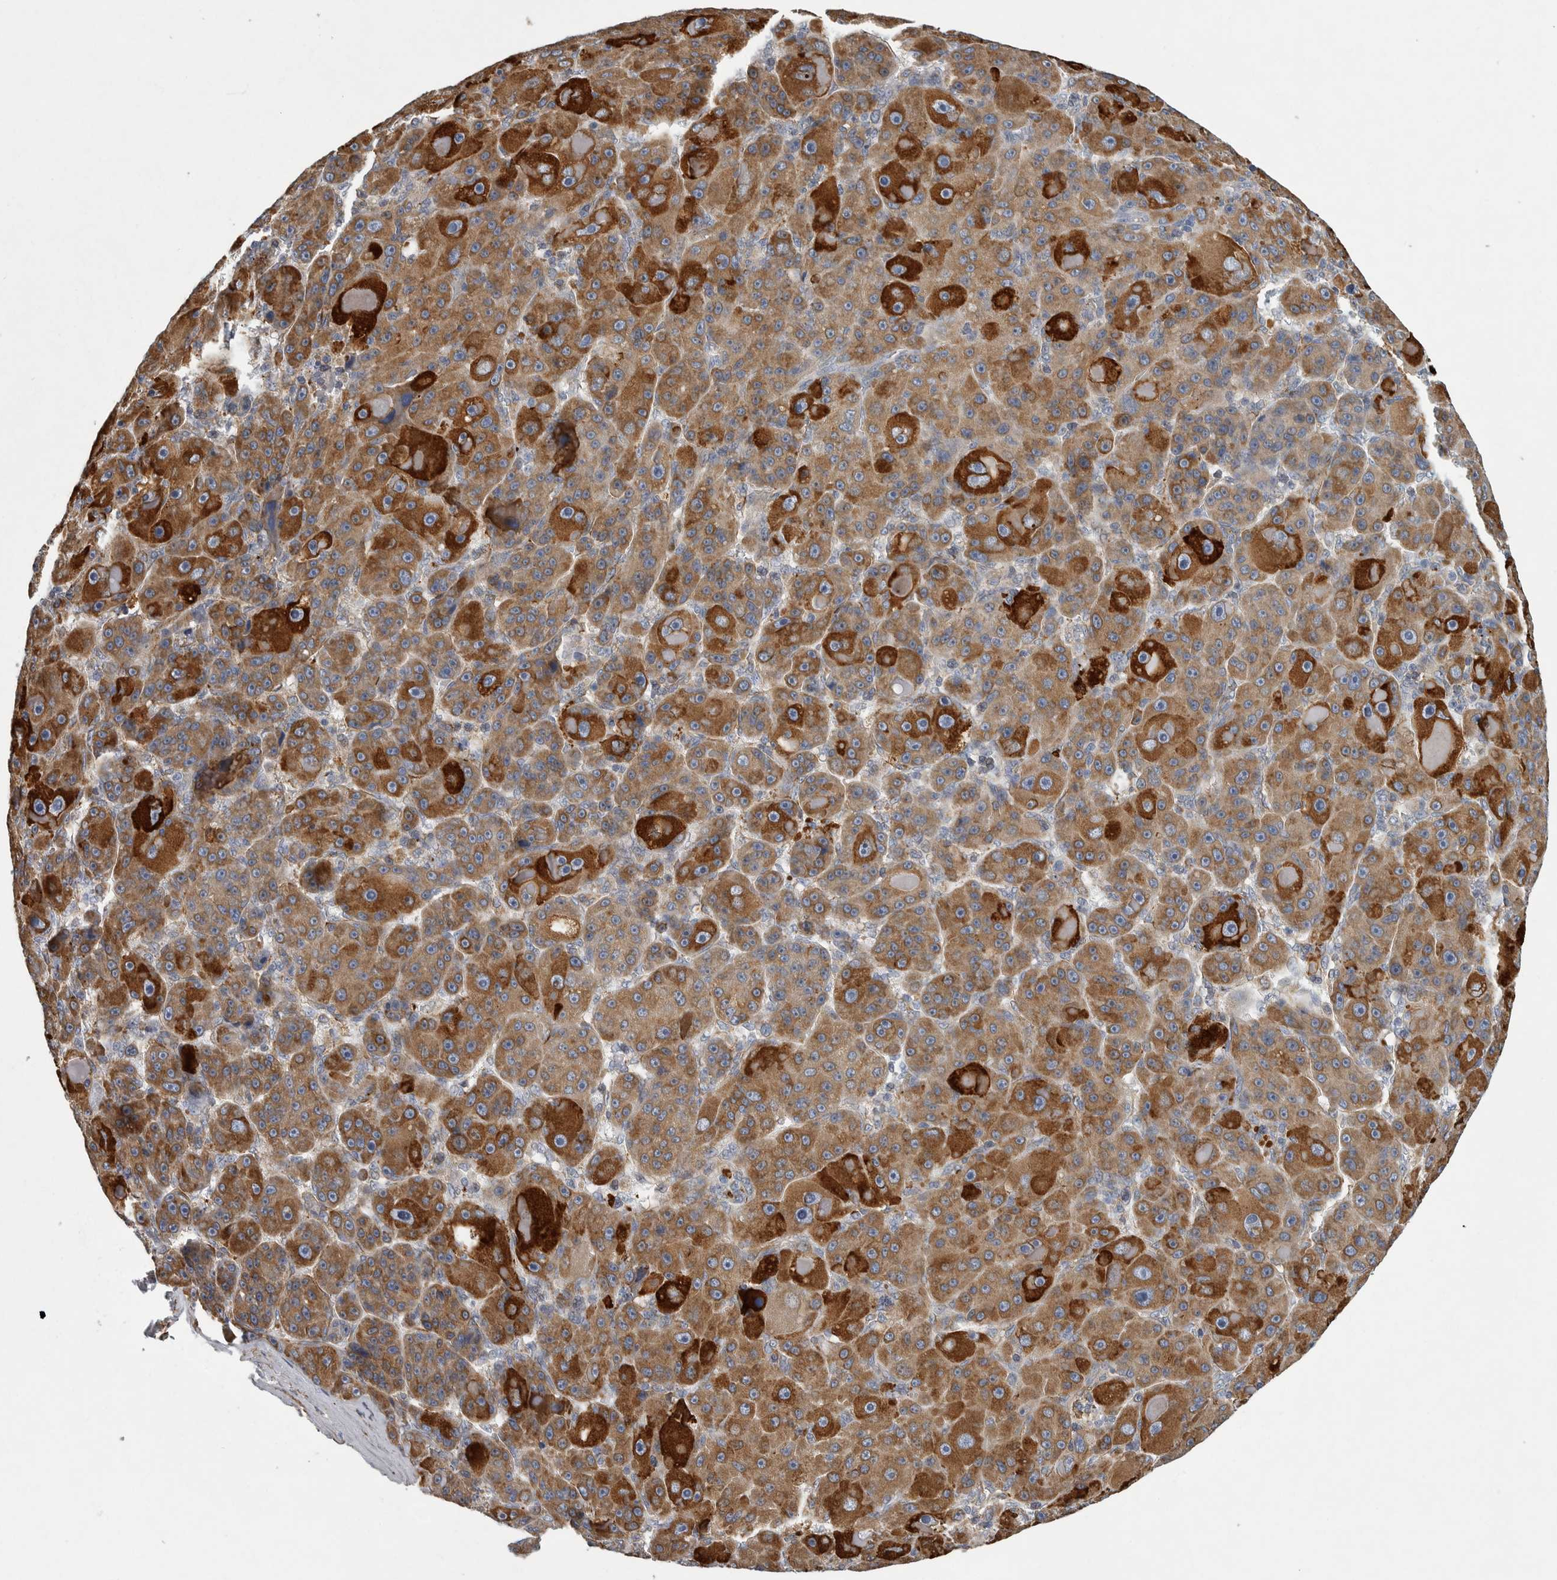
{"staining": {"intensity": "strong", "quantity": ">75%", "location": "cytoplasmic/membranous"}, "tissue": "liver cancer", "cell_type": "Tumor cells", "image_type": "cancer", "snomed": [{"axis": "morphology", "description": "Carcinoma, Hepatocellular, NOS"}, {"axis": "topography", "description": "Liver"}], "caption": "Human liver cancer stained for a protein (brown) exhibits strong cytoplasmic/membranous positive expression in approximately >75% of tumor cells.", "gene": "MINPP1", "patient": {"sex": "male", "age": 76}}